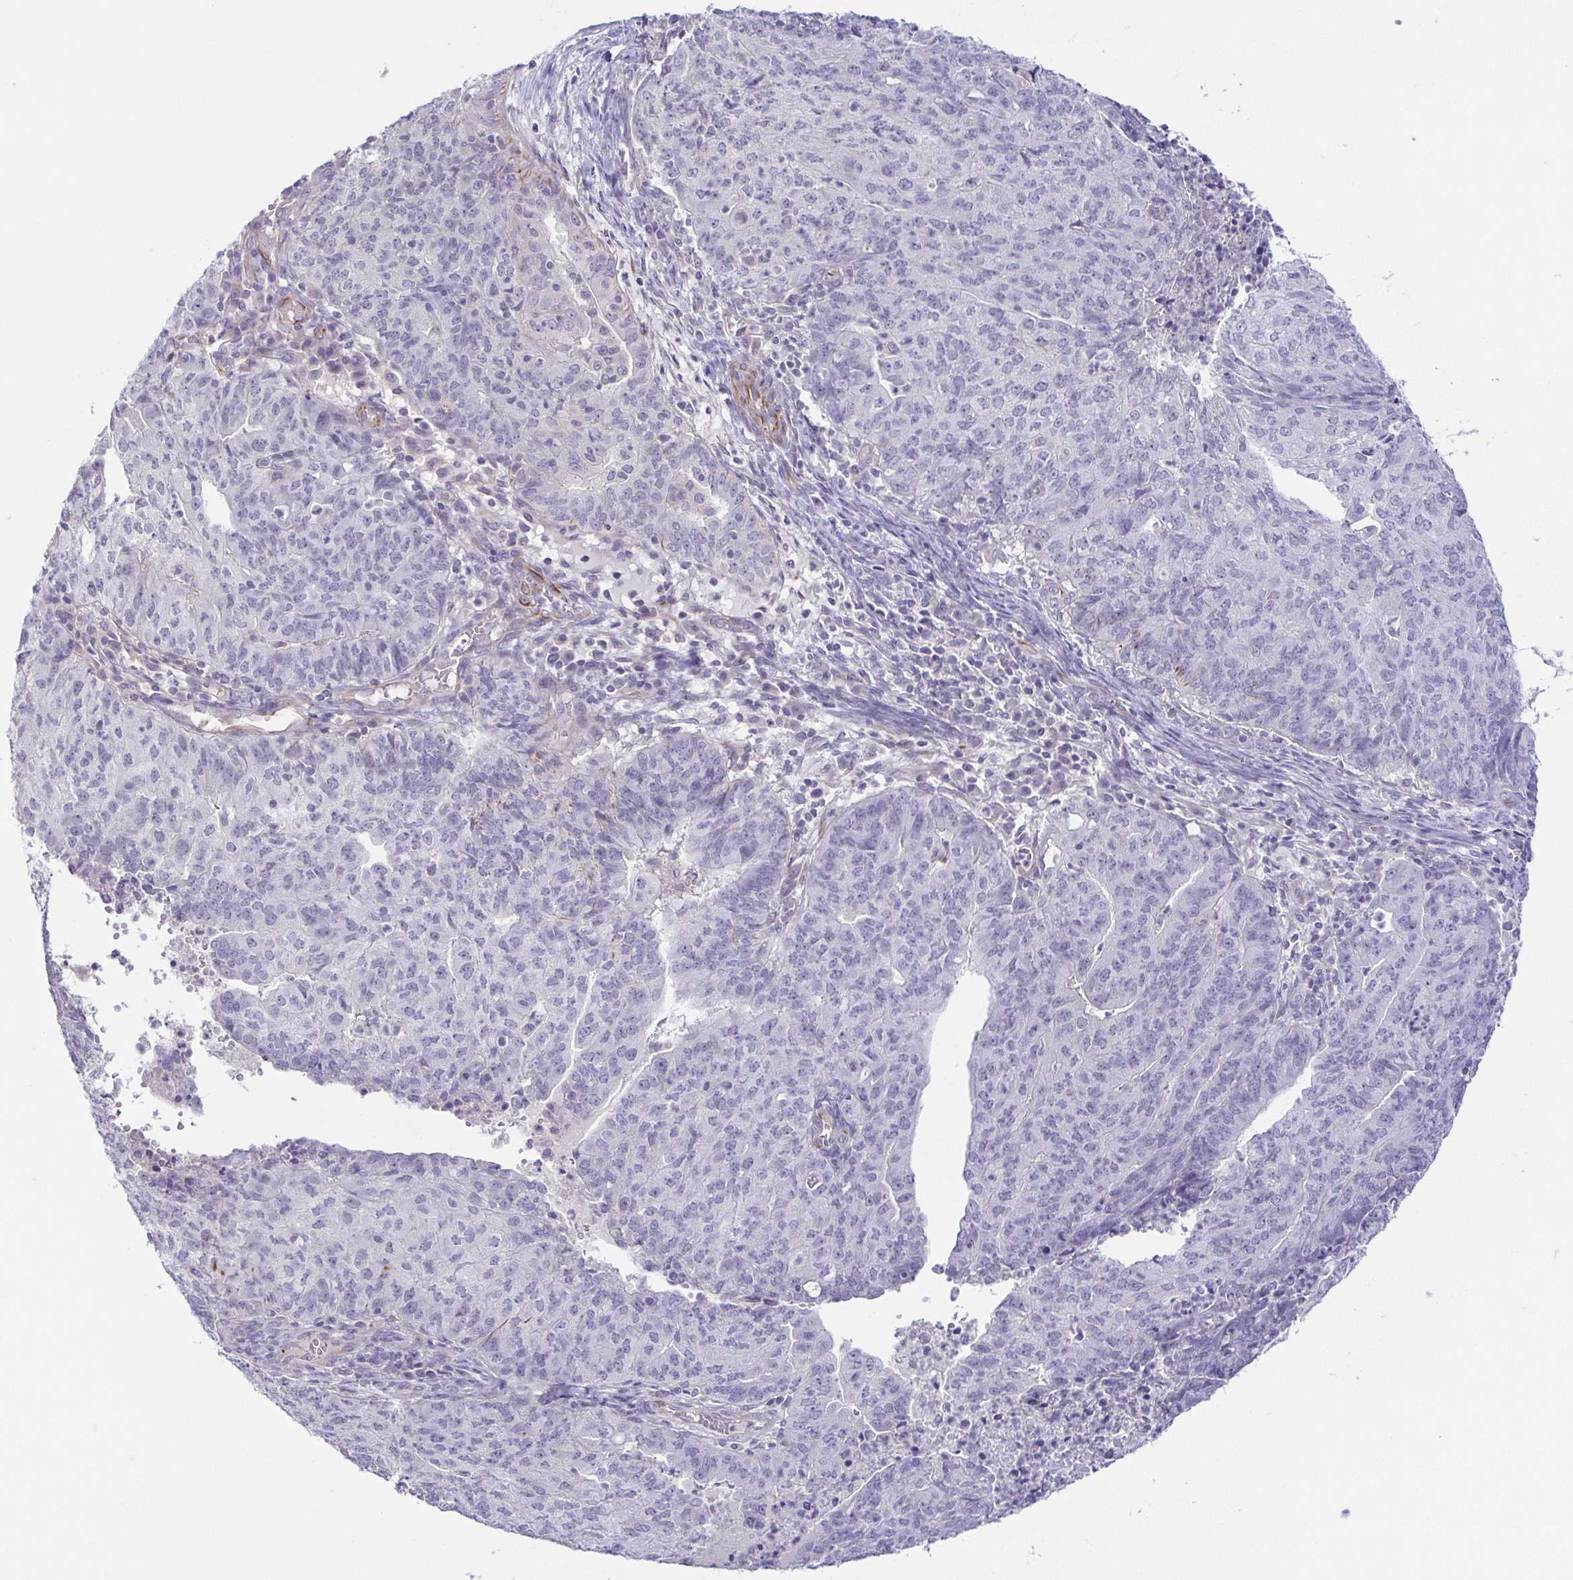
{"staining": {"intensity": "moderate", "quantity": "<25%", "location": "cytoplasmic/membranous"}, "tissue": "endometrial cancer", "cell_type": "Tumor cells", "image_type": "cancer", "snomed": [{"axis": "morphology", "description": "Adenocarcinoma, NOS"}, {"axis": "topography", "description": "Endometrium"}], "caption": "Brown immunohistochemical staining in endometrial adenocarcinoma reveals moderate cytoplasmic/membranous staining in about <25% of tumor cells.", "gene": "COL17A1", "patient": {"sex": "female", "age": 82}}